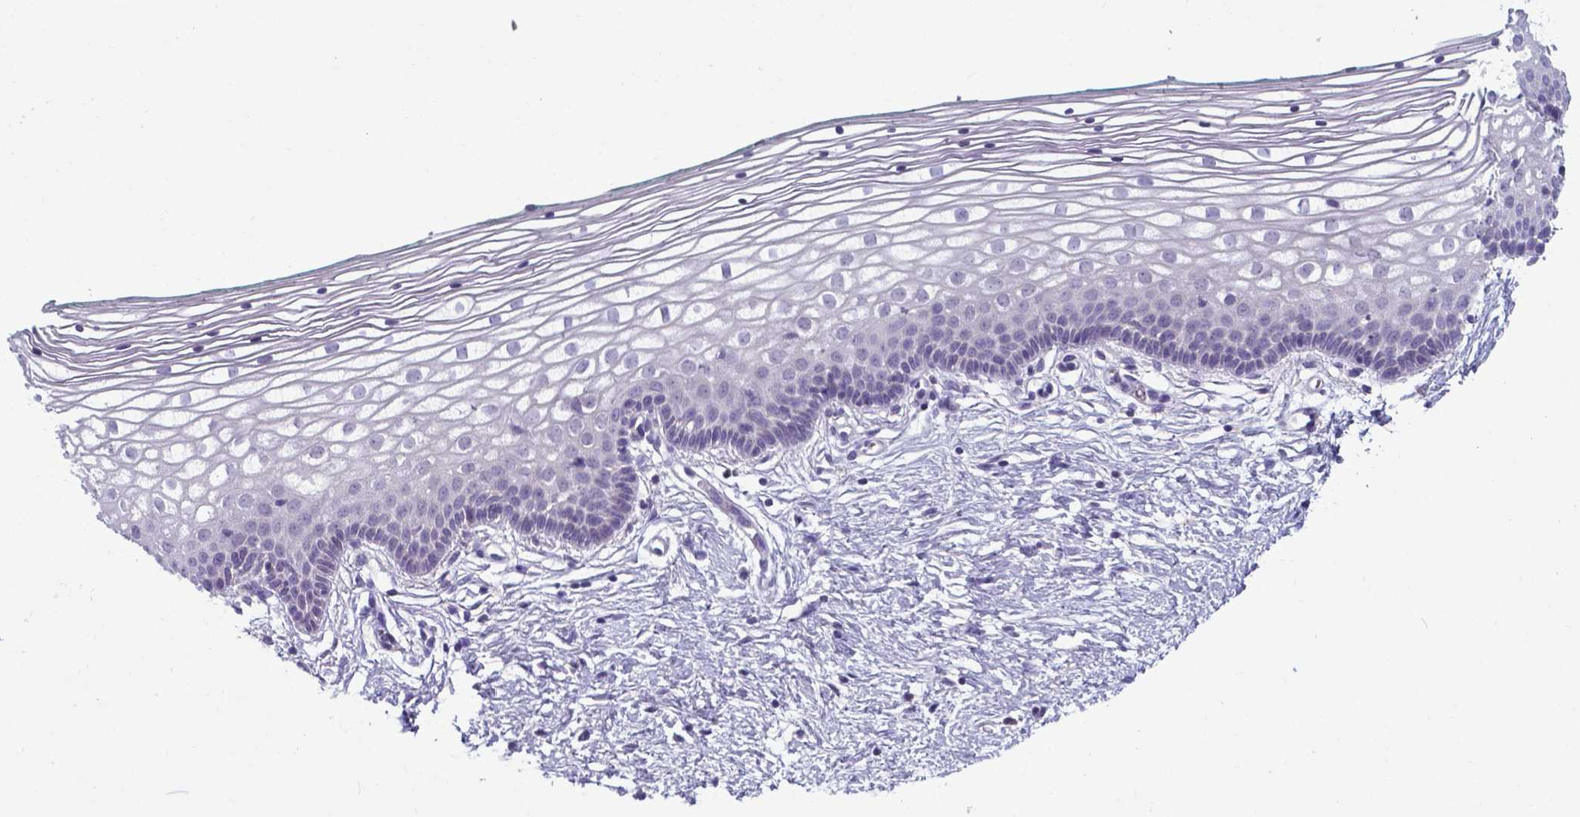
{"staining": {"intensity": "negative", "quantity": "none", "location": "none"}, "tissue": "vagina", "cell_type": "Squamous epithelial cells", "image_type": "normal", "snomed": [{"axis": "morphology", "description": "Normal tissue, NOS"}, {"axis": "topography", "description": "Vagina"}], "caption": "Immunohistochemistry (IHC) image of normal vagina: vagina stained with DAB (3,3'-diaminobenzidine) displays no significant protein expression in squamous epithelial cells.", "gene": "AP5B1", "patient": {"sex": "female", "age": 36}}